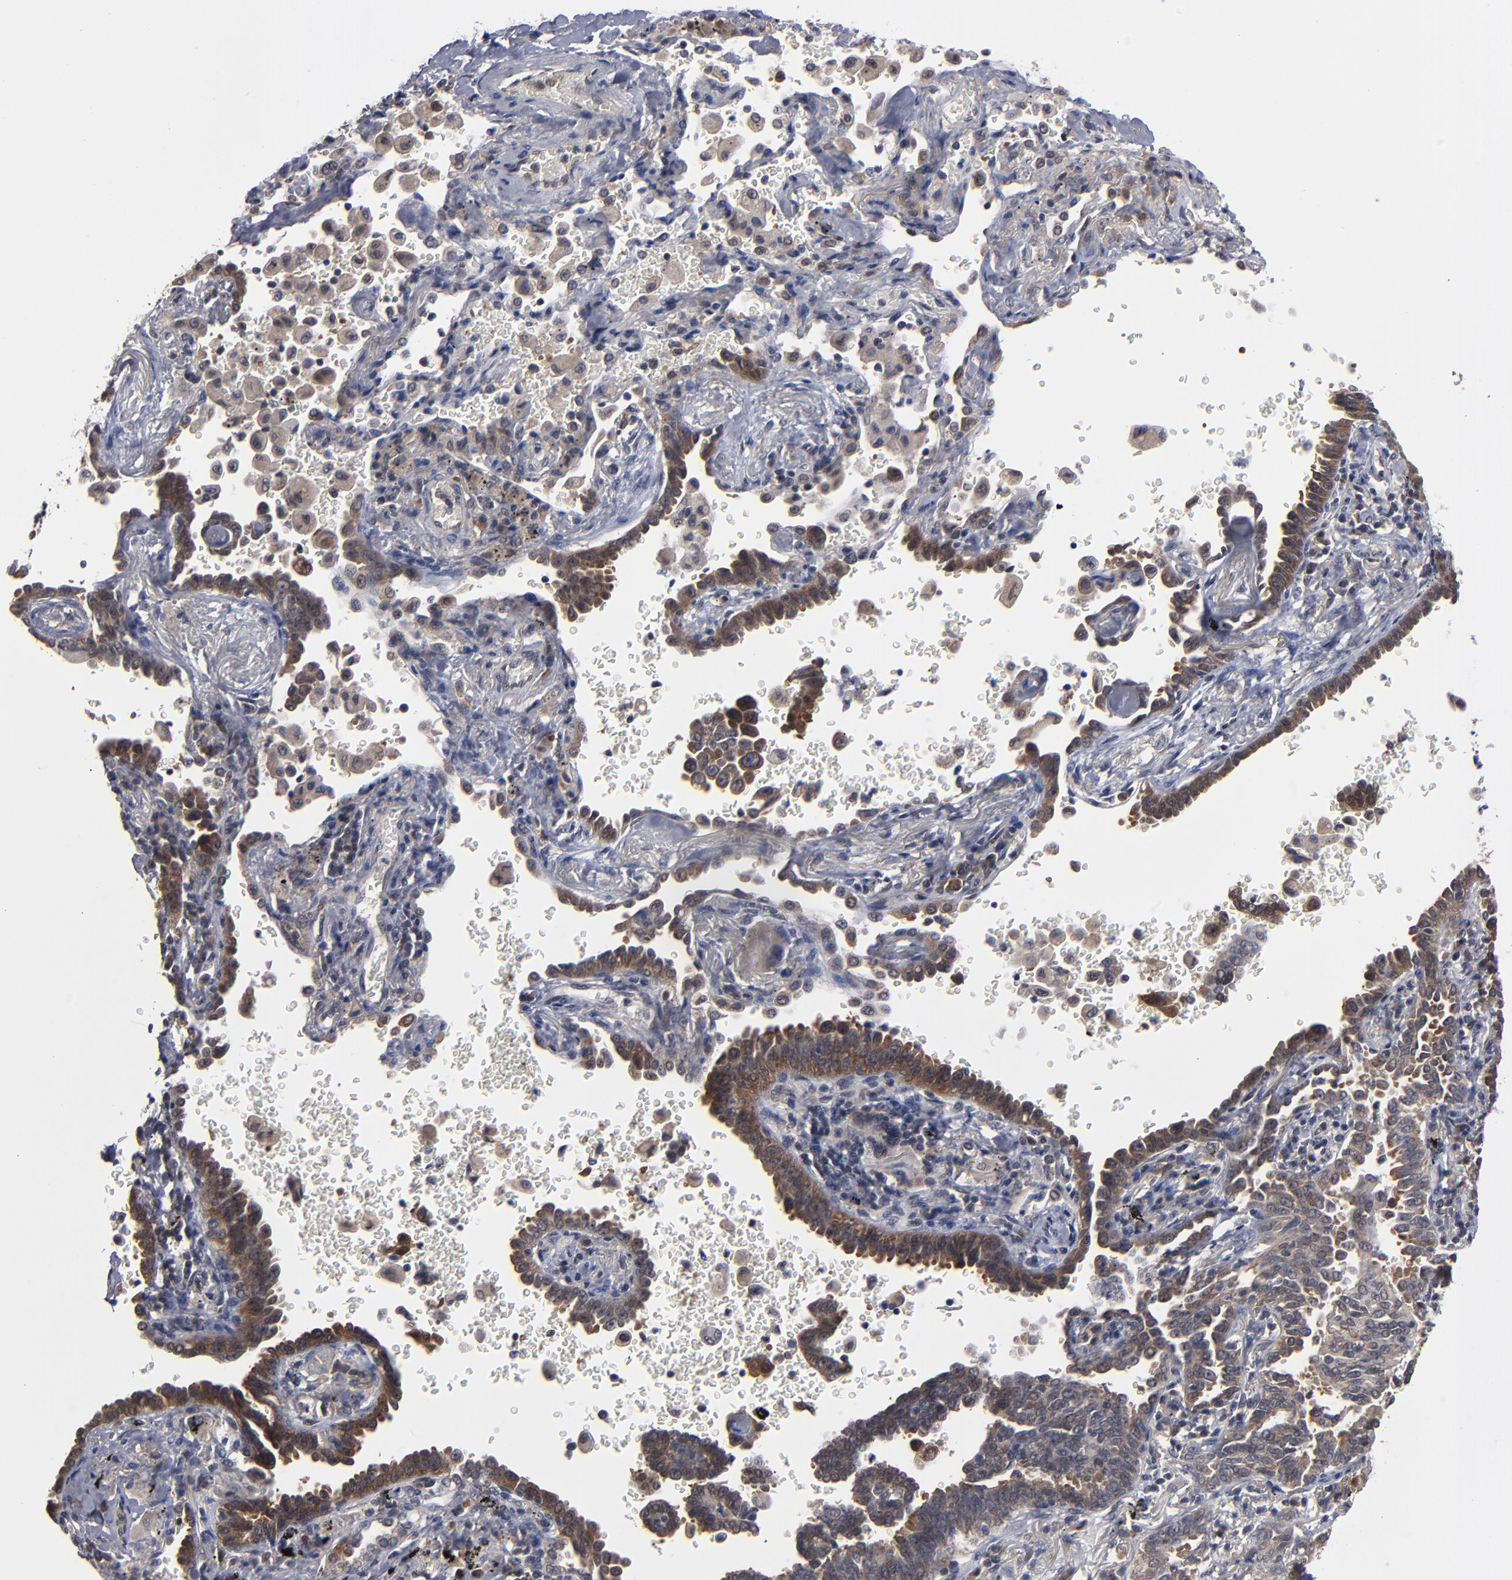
{"staining": {"intensity": "strong", "quantity": ">75%", "location": "cytoplasmic/membranous"}, "tissue": "lung cancer", "cell_type": "Tumor cells", "image_type": "cancer", "snomed": [{"axis": "morphology", "description": "Adenocarcinoma, NOS"}, {"axis": "topography", "description": "Lung"}], "caption": "Immunohistochemical staining of human adenocarcinoma (lung) reveals high levels of strong cytoplasmic/membranous positivity in approximately >75% of tumor cells.", "gene": "ALG13", "patient": {"sex": "female", "age": 64}}